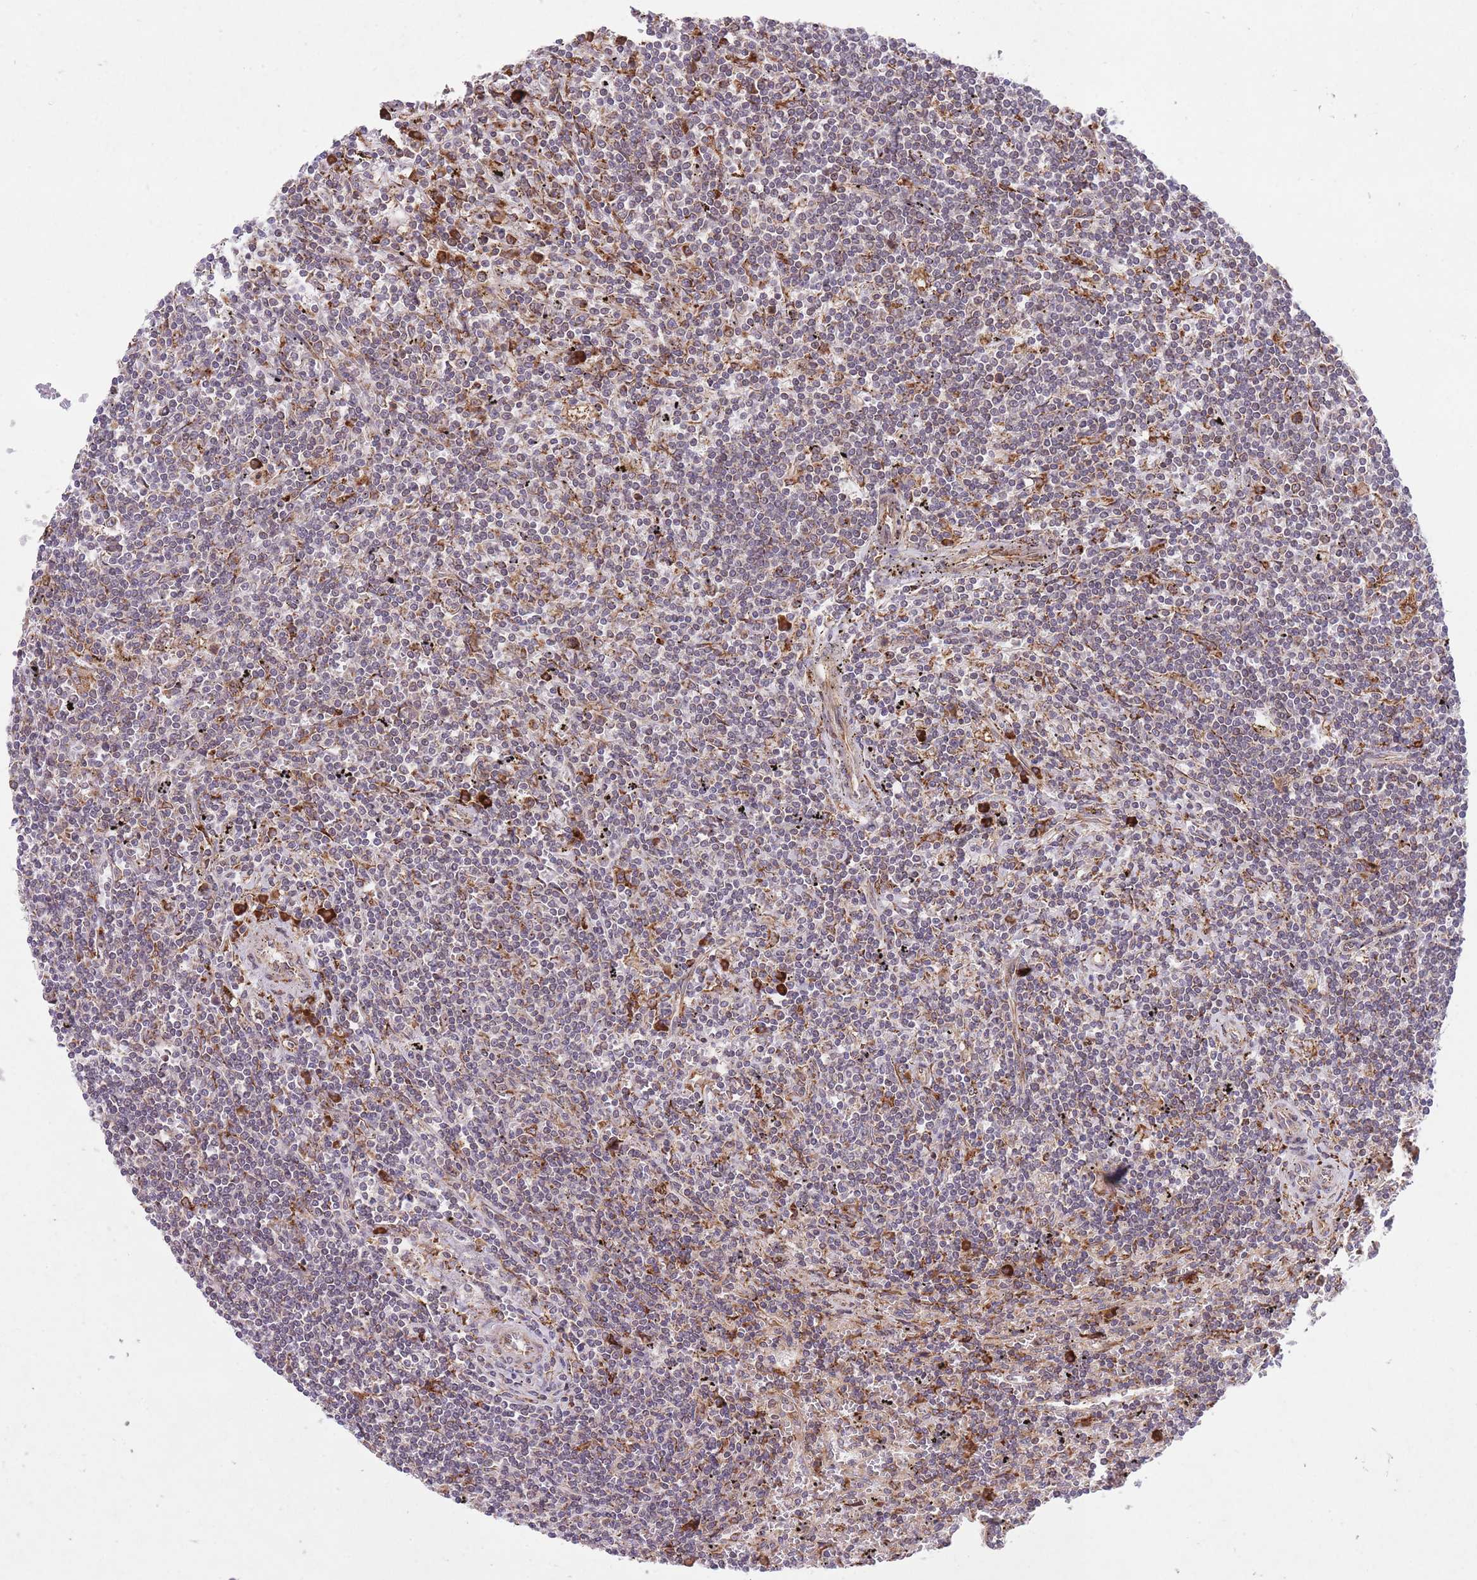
{"staining": {"intensity": "moderate", "quantity": "<25%", "location": "cytoplasmic/membranous"}, "tissue": "lymphoma", "cell_type": "Tumor cells", "image_type": "cancer", "snomed": [{"axis": "morphology", "description": "Malignant lymphoma, non-Hodgkin's type, Low grade"}, {"axis": "topography", "description": "Spleen"}], "caption": "Immunohistochemical staining of malignant lymphoma, non-Hodgkin's type (low-grade) shows low levels of moderate cytoplasmic/membranous protein positivity in approximately <25% of tumor cells.", "gene": "TTLL3", "patient": {"sex": "male", "age": 76}}